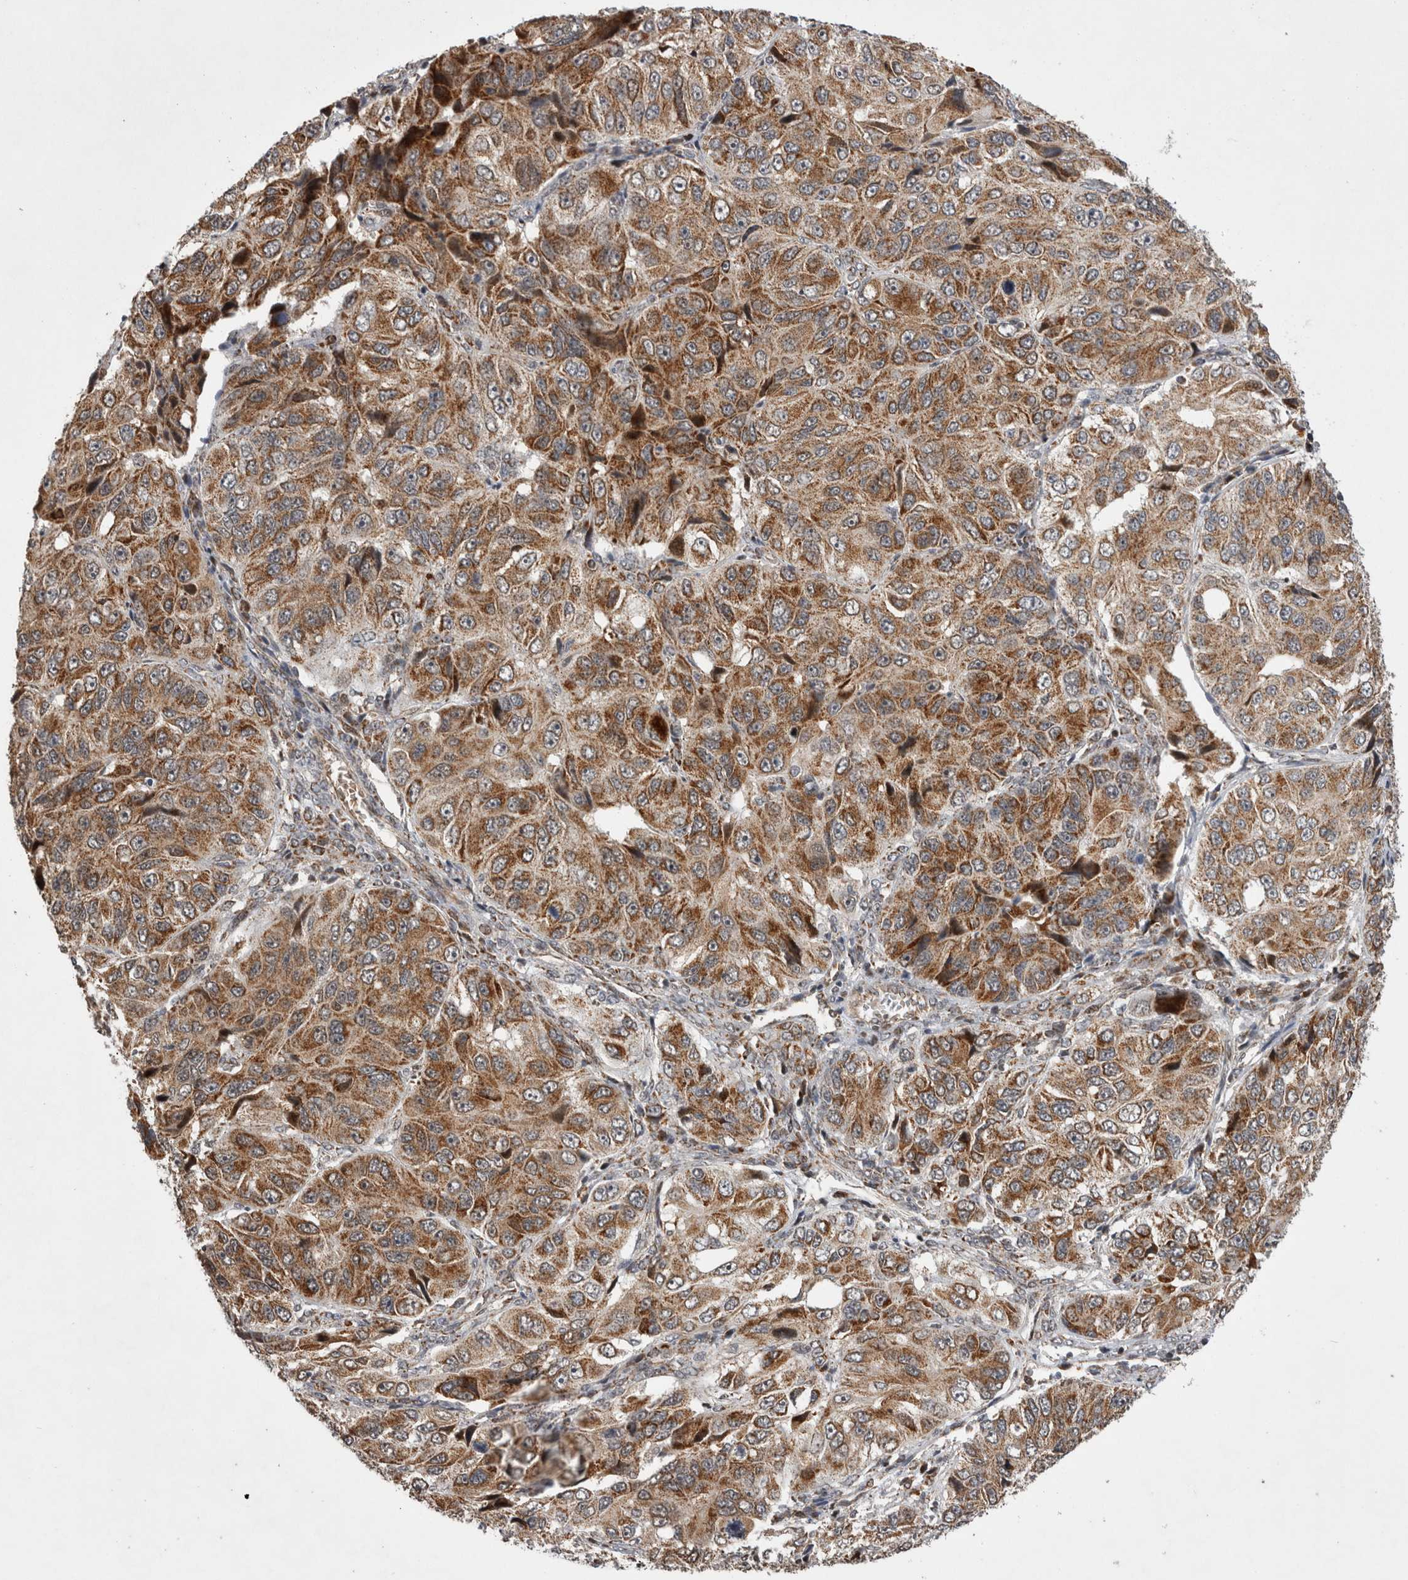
{"staining": {"intensity": "moderate", "quantity": ">75%", "location": "cytoplasmic/membranous"}, "tissue": "ovarian cancer", "cell_type": "Tumor cells", "image_type": "cancer", "snomed": [{"axis": "morphology", "description": "Carcinoma, endometroid"}, {"axis": "topography", "description": "Ovary"}], "caption": "Immunohistochemical staining of human ovarian endometroid carcinoma shows medium levels of moderate cytoplasmic/membranous protein staining in approximately >75% of tumor cells. The staining was performed using DAB, with brown indicating positive protein expression. Nuclei are stained blue with hematoxylin.", "gene": "MRPL37", "patient": {"sex": "female", "age": 51}}